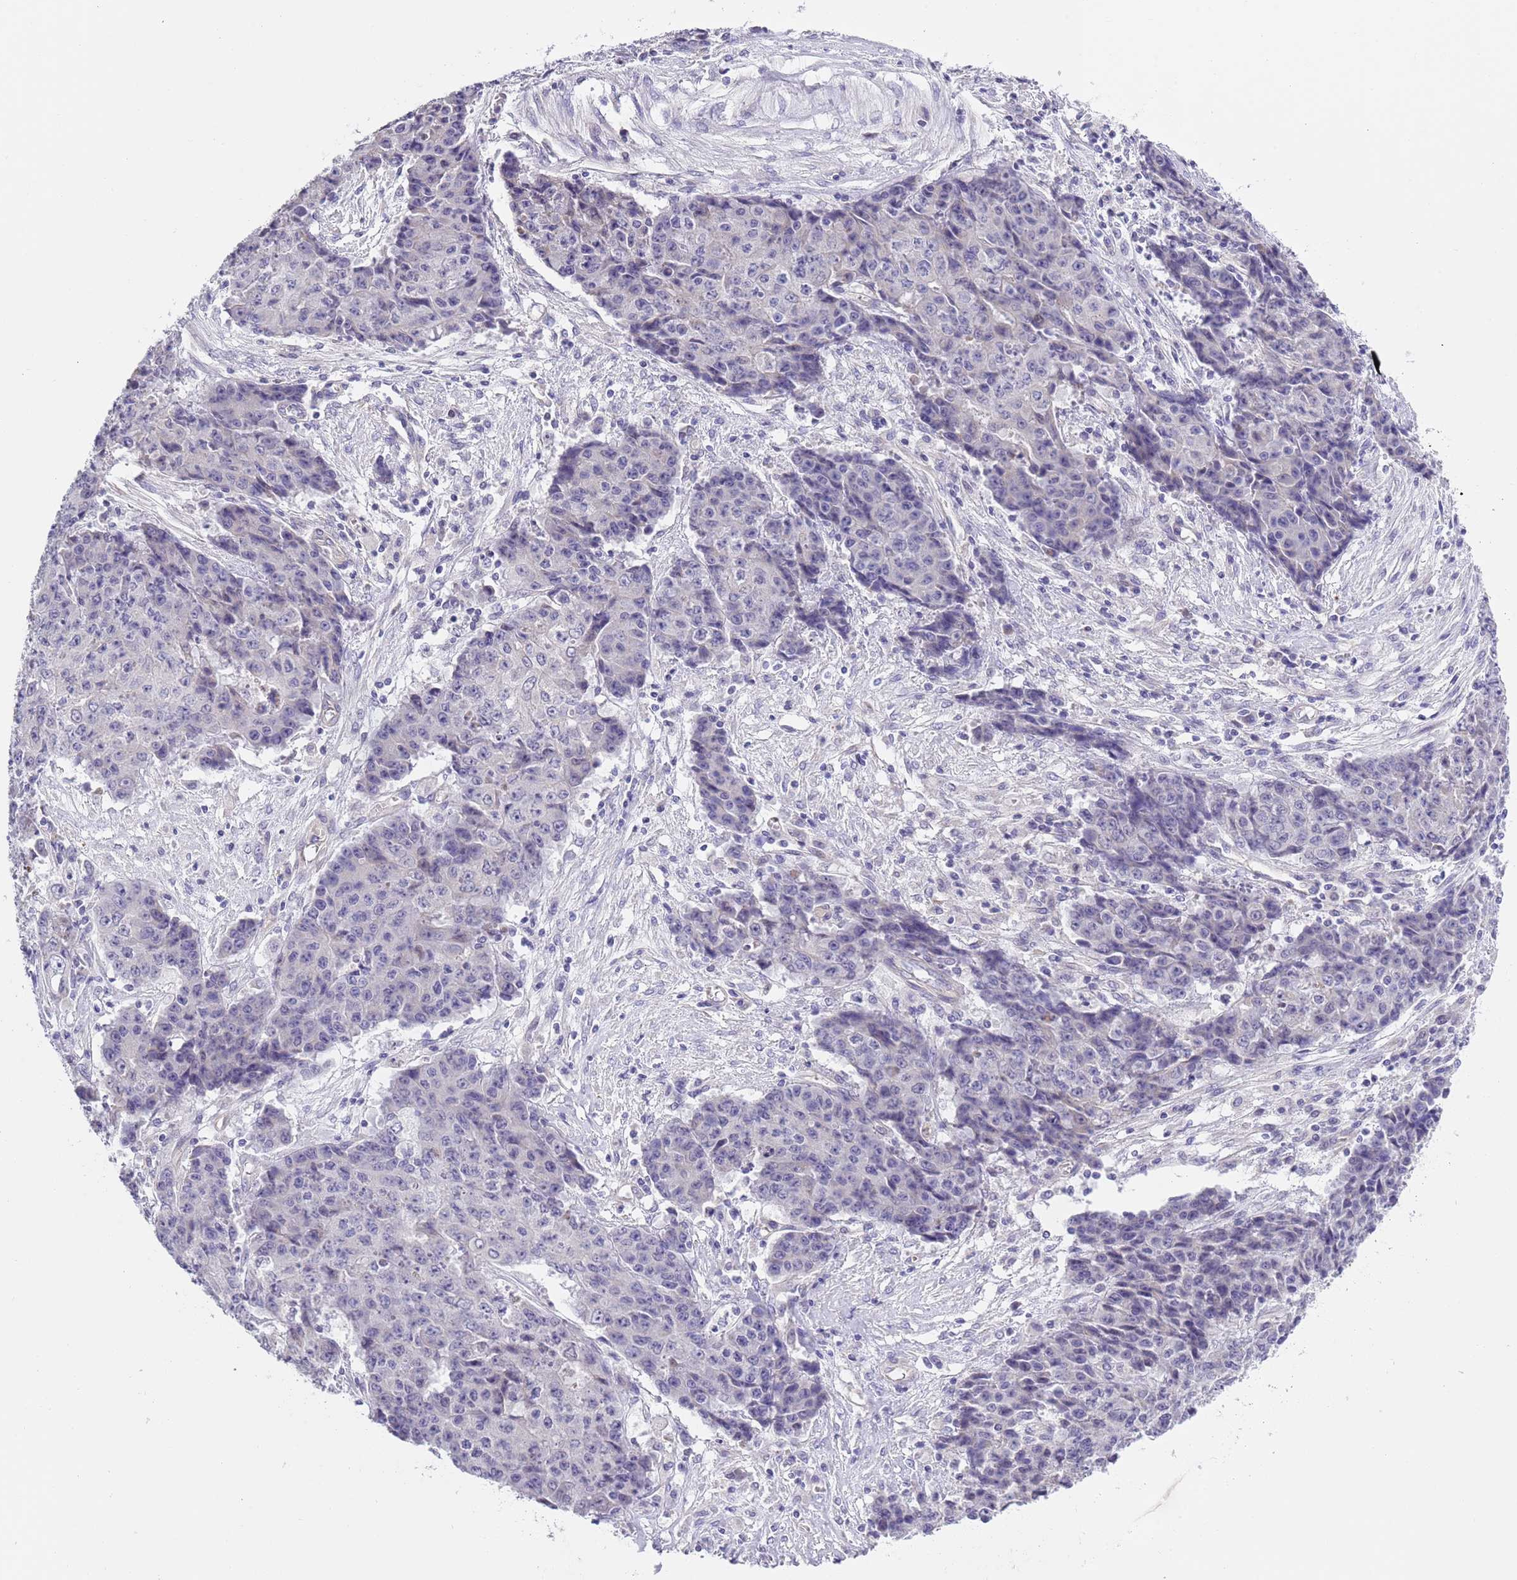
{"staining": {"intensity": "negative", "quantity": "none", "location": "none"}, "tissue": "ovarian cancer", "cell_type": "Tumor cells", "image_type": "cancer", "snomed": [{"axis": "morphology", "description": "Carcinoma, endometroid"}, {"axis": "topography", "description": "Ovary"}], "caption": "Ovarian cancer was stained to show a protein in brown. There is no significant expression in tumor cells. Brightfield microscopy of immunohistochemistry stained with DAB (3,3'-diaminobenzidine) (brown) and hematoxylin (blue), captured at high magnification.", "gene": "NET1", "patient": {"sex": "female", "age": 42}}